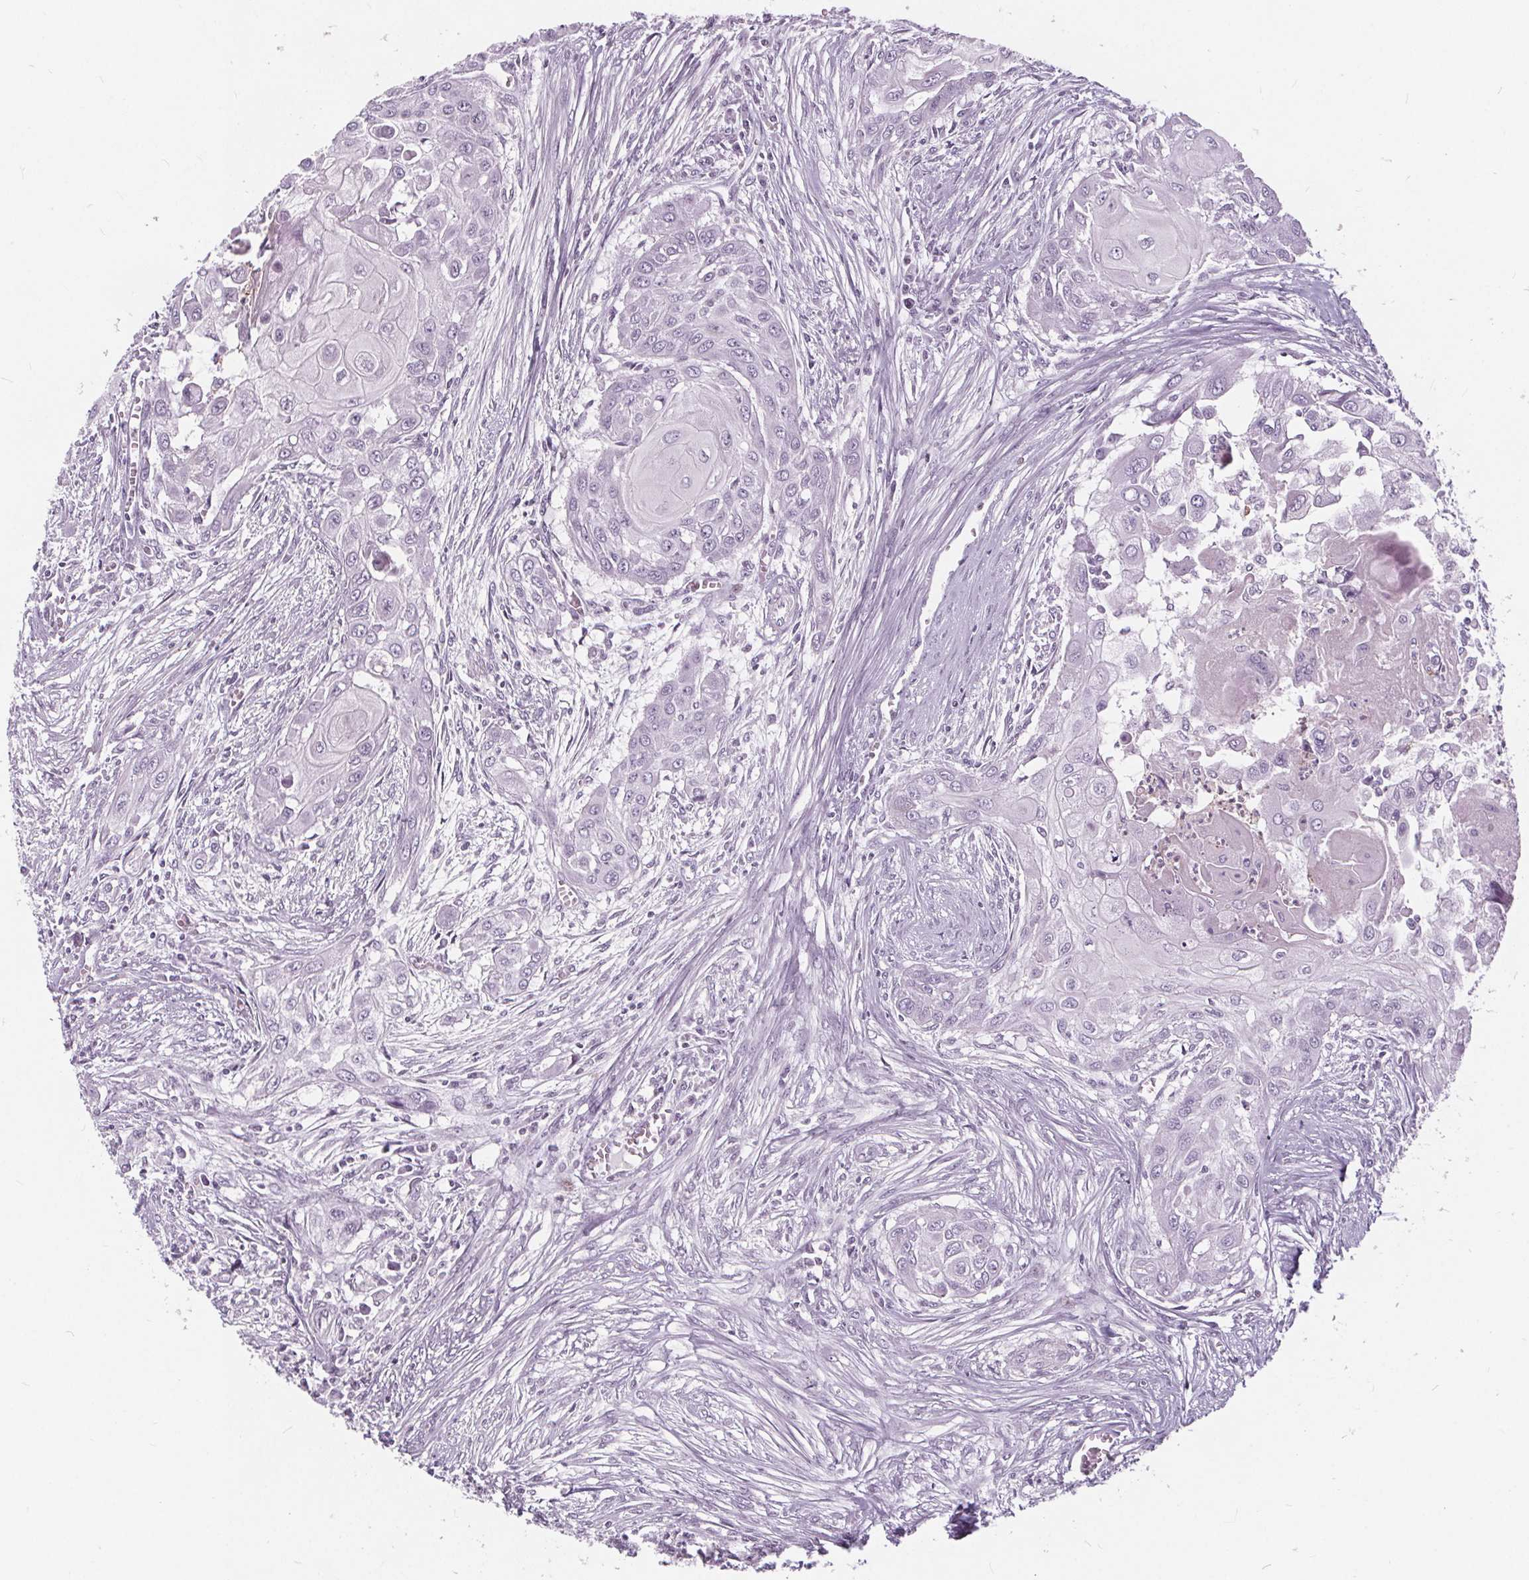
{"staining": {"intensity": "negative", "quantity": "none", "location": "none"}, "tissue": "head and neck cancer", "cell_type": "Tumor cells", "image_type": "cancer", "snomed": [{"axis": "morphology", "description": "Squamous cell carcinoma, NOS"}, {"axis": "topography", "description": "Oral tissue"}, {"axis": "topography", "description": "Head-Neck"}], "caption": "Photomicrograph shows no protein staining in tumor cells of head and neck cancer (squamous cell carcinoma) tissue.", "gene": "HAAO", "patient": {"sex": "male", "age": 71}}